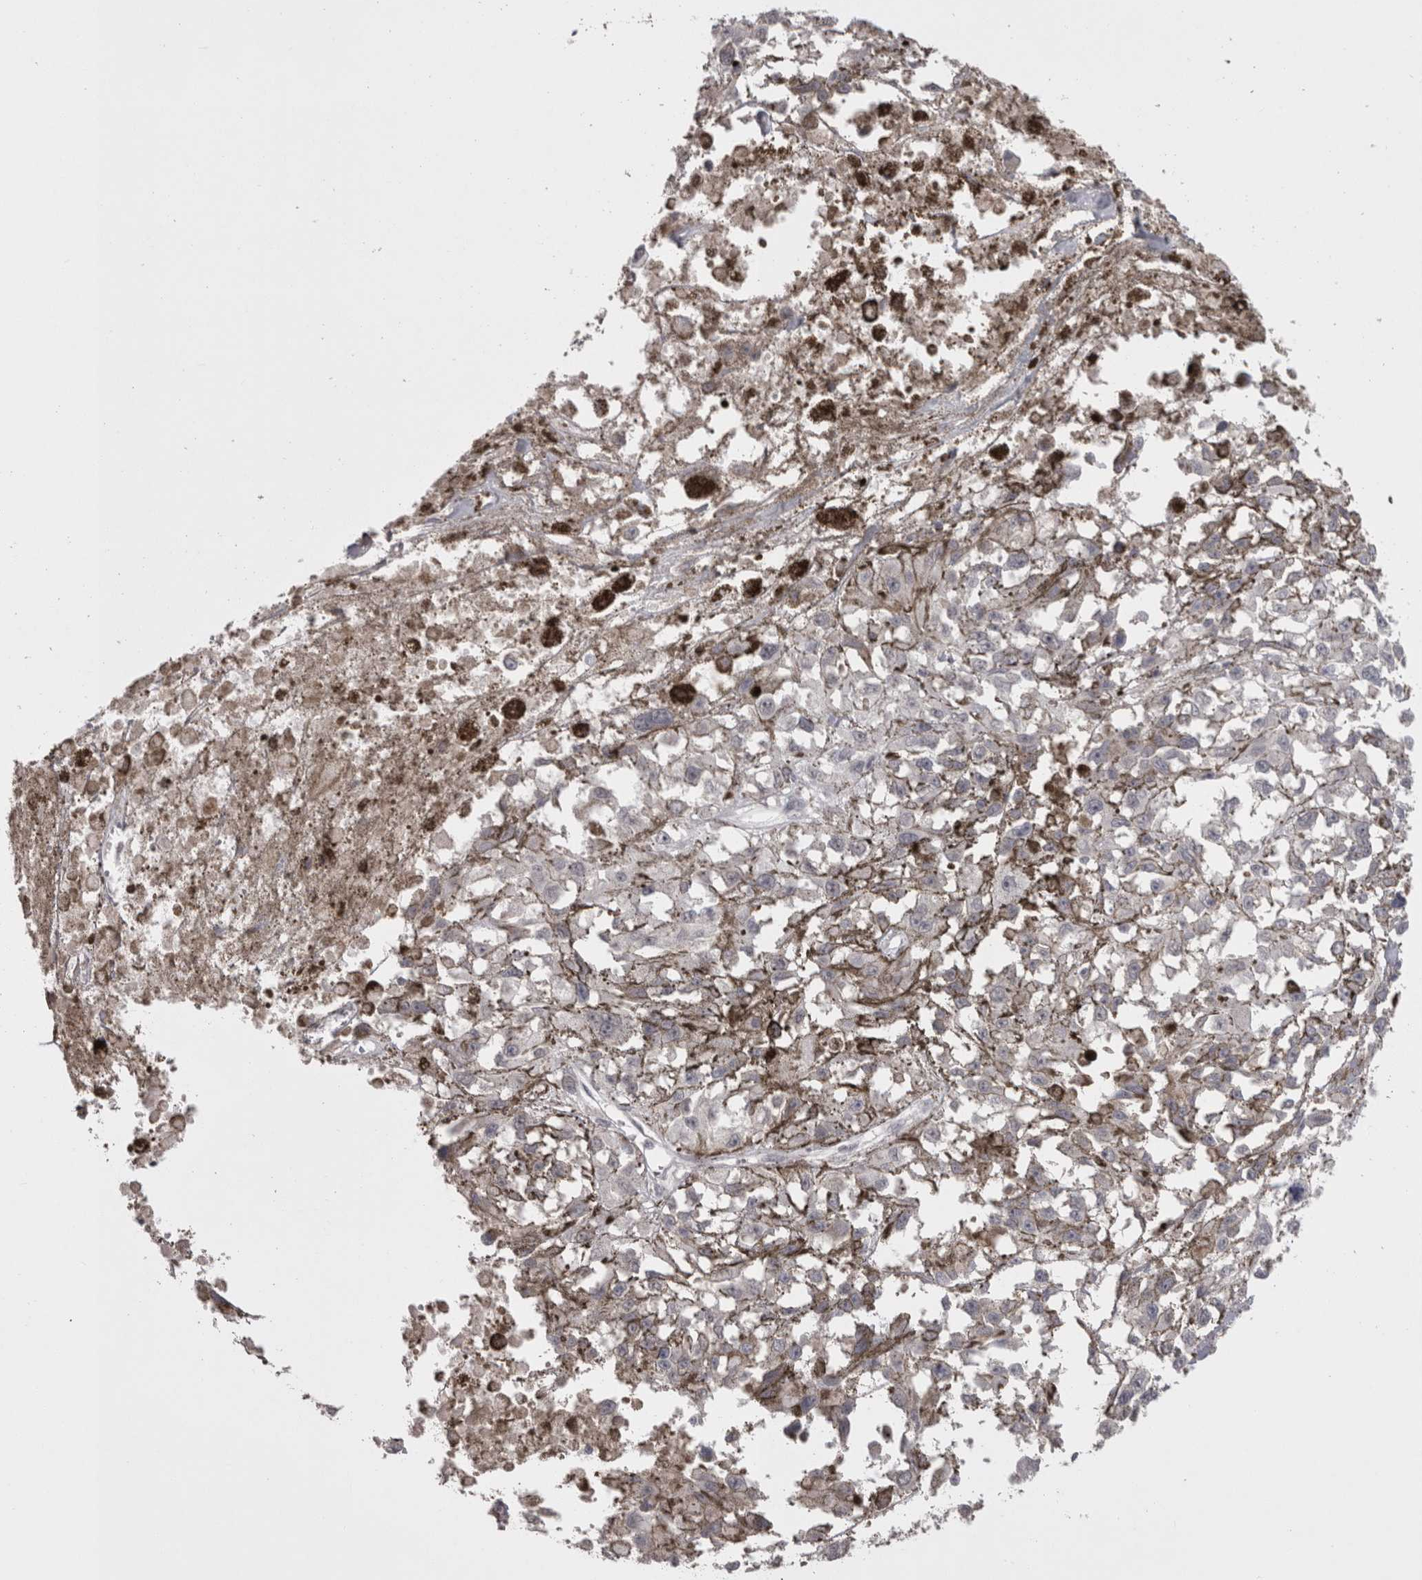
{"staining": {"intensity": "negative", "quantity": "none", "location": "none"}, "tissue": "melanoma", "cell_type": "Tumor cells", "image_type": "cancer", "snomed": [{"axis": "morphology", "description": "Malignant melanoma, Metastatic site"}, {"axis": "topography", "description": "Lymph node"}], "caption": "IHC image of neoplastic tissue: malignant melanoma (metastatic site) stained with DAB (3,3'-diaminobenzidine) displays no significant protein positivity in tumor cells.", "gene": "LAX1", "patient": {"sex": "male", "age": 59}}